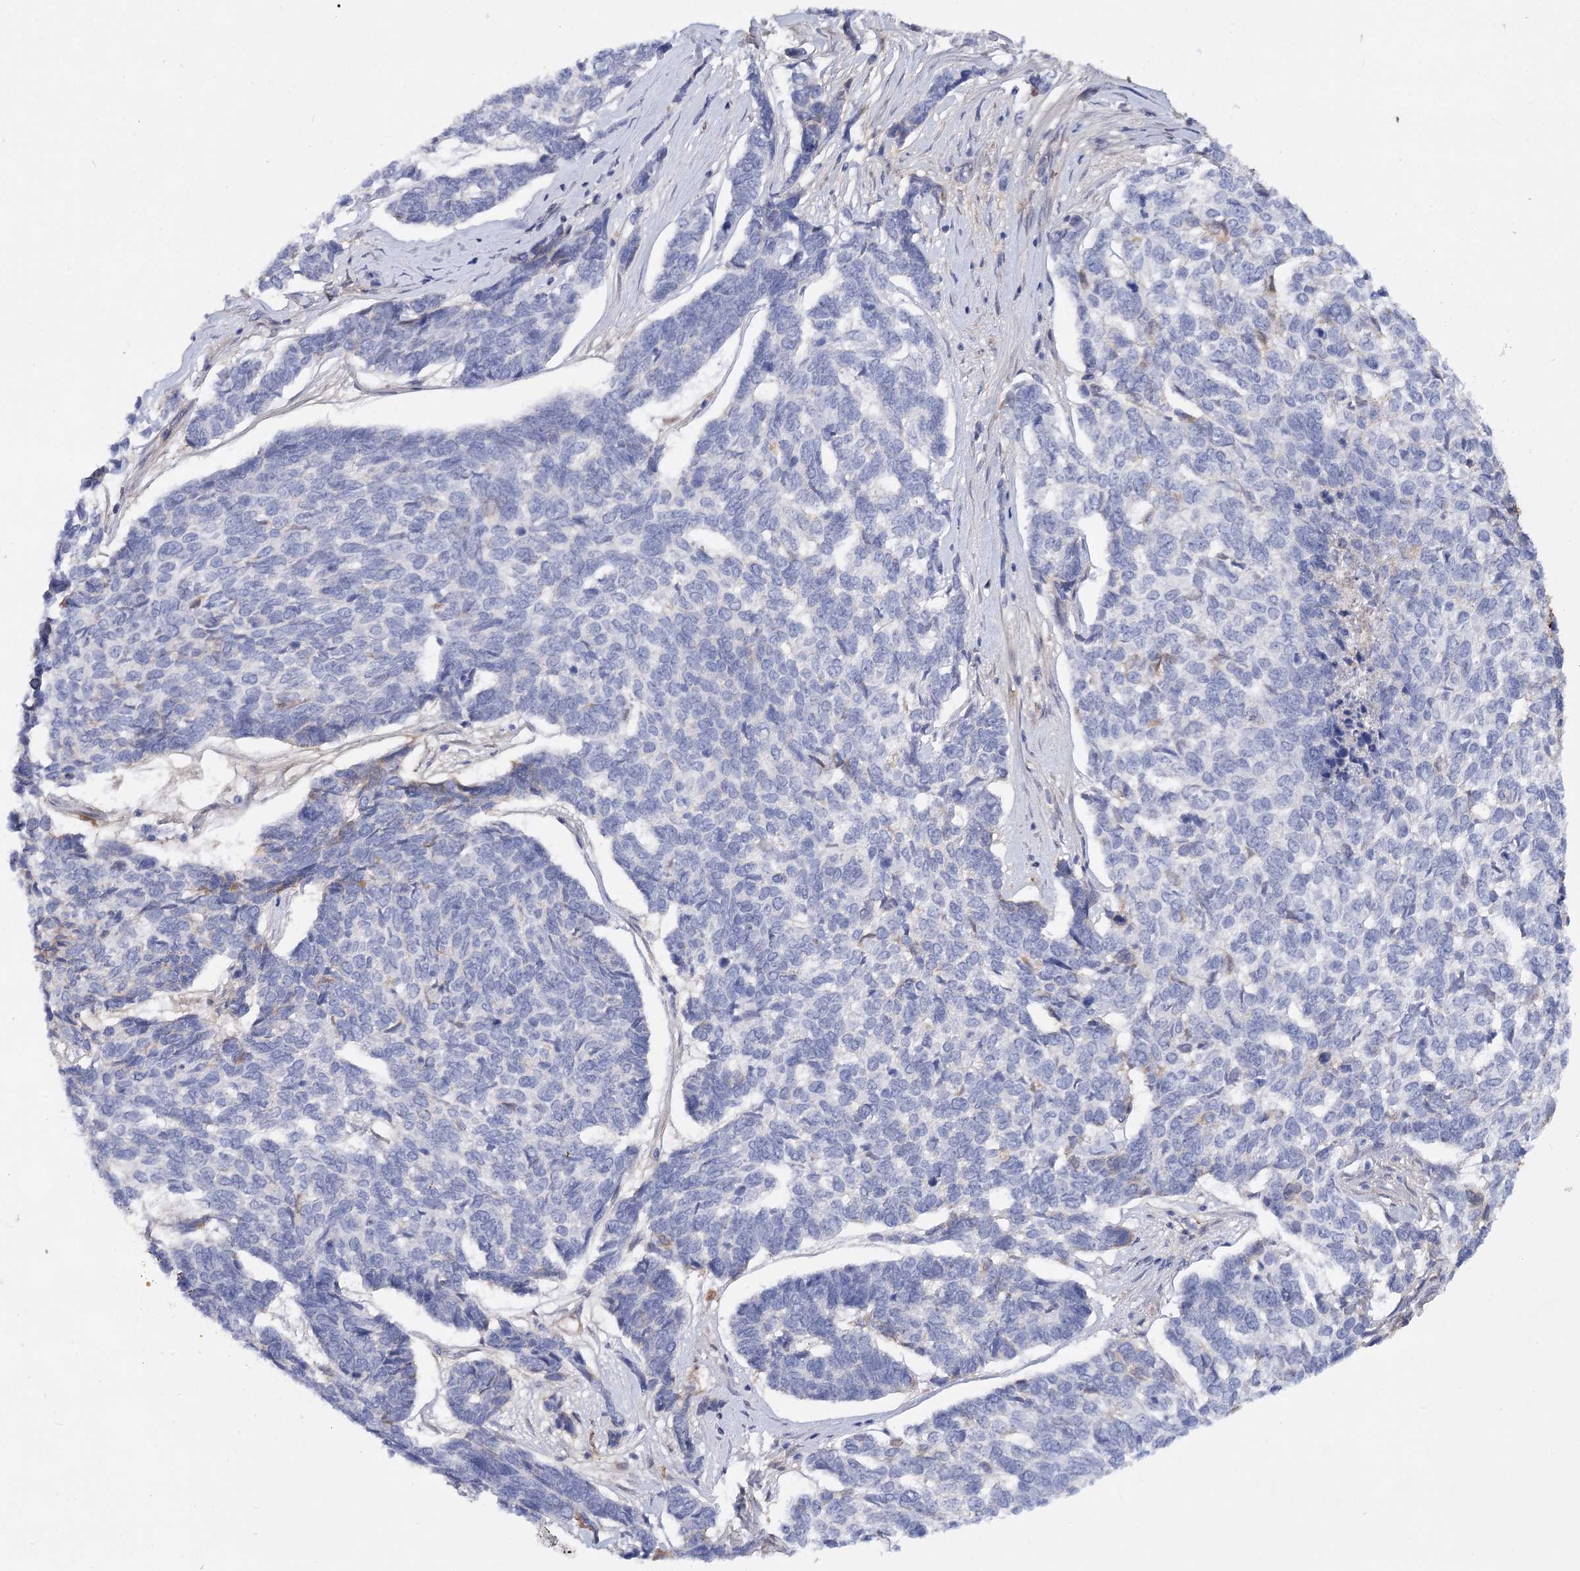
{"staining": {"intensity": "negative", "quantity": "none", "location": "none"}, "tissue": "skin cancer", "cell_type": "Tumor cells", "image_type": "cancer", "snomed": [{"axis": "morphology", "description": "Basal cell carcinoma"}, {"axis": "topography", "description": "Skin"}], "caption": "Tumor cells are negative for brown protein staining in skin cancer (basal cell carcinoma).", "gene": "TASOR2", "patient": {"sex": "female", "age": 65}}